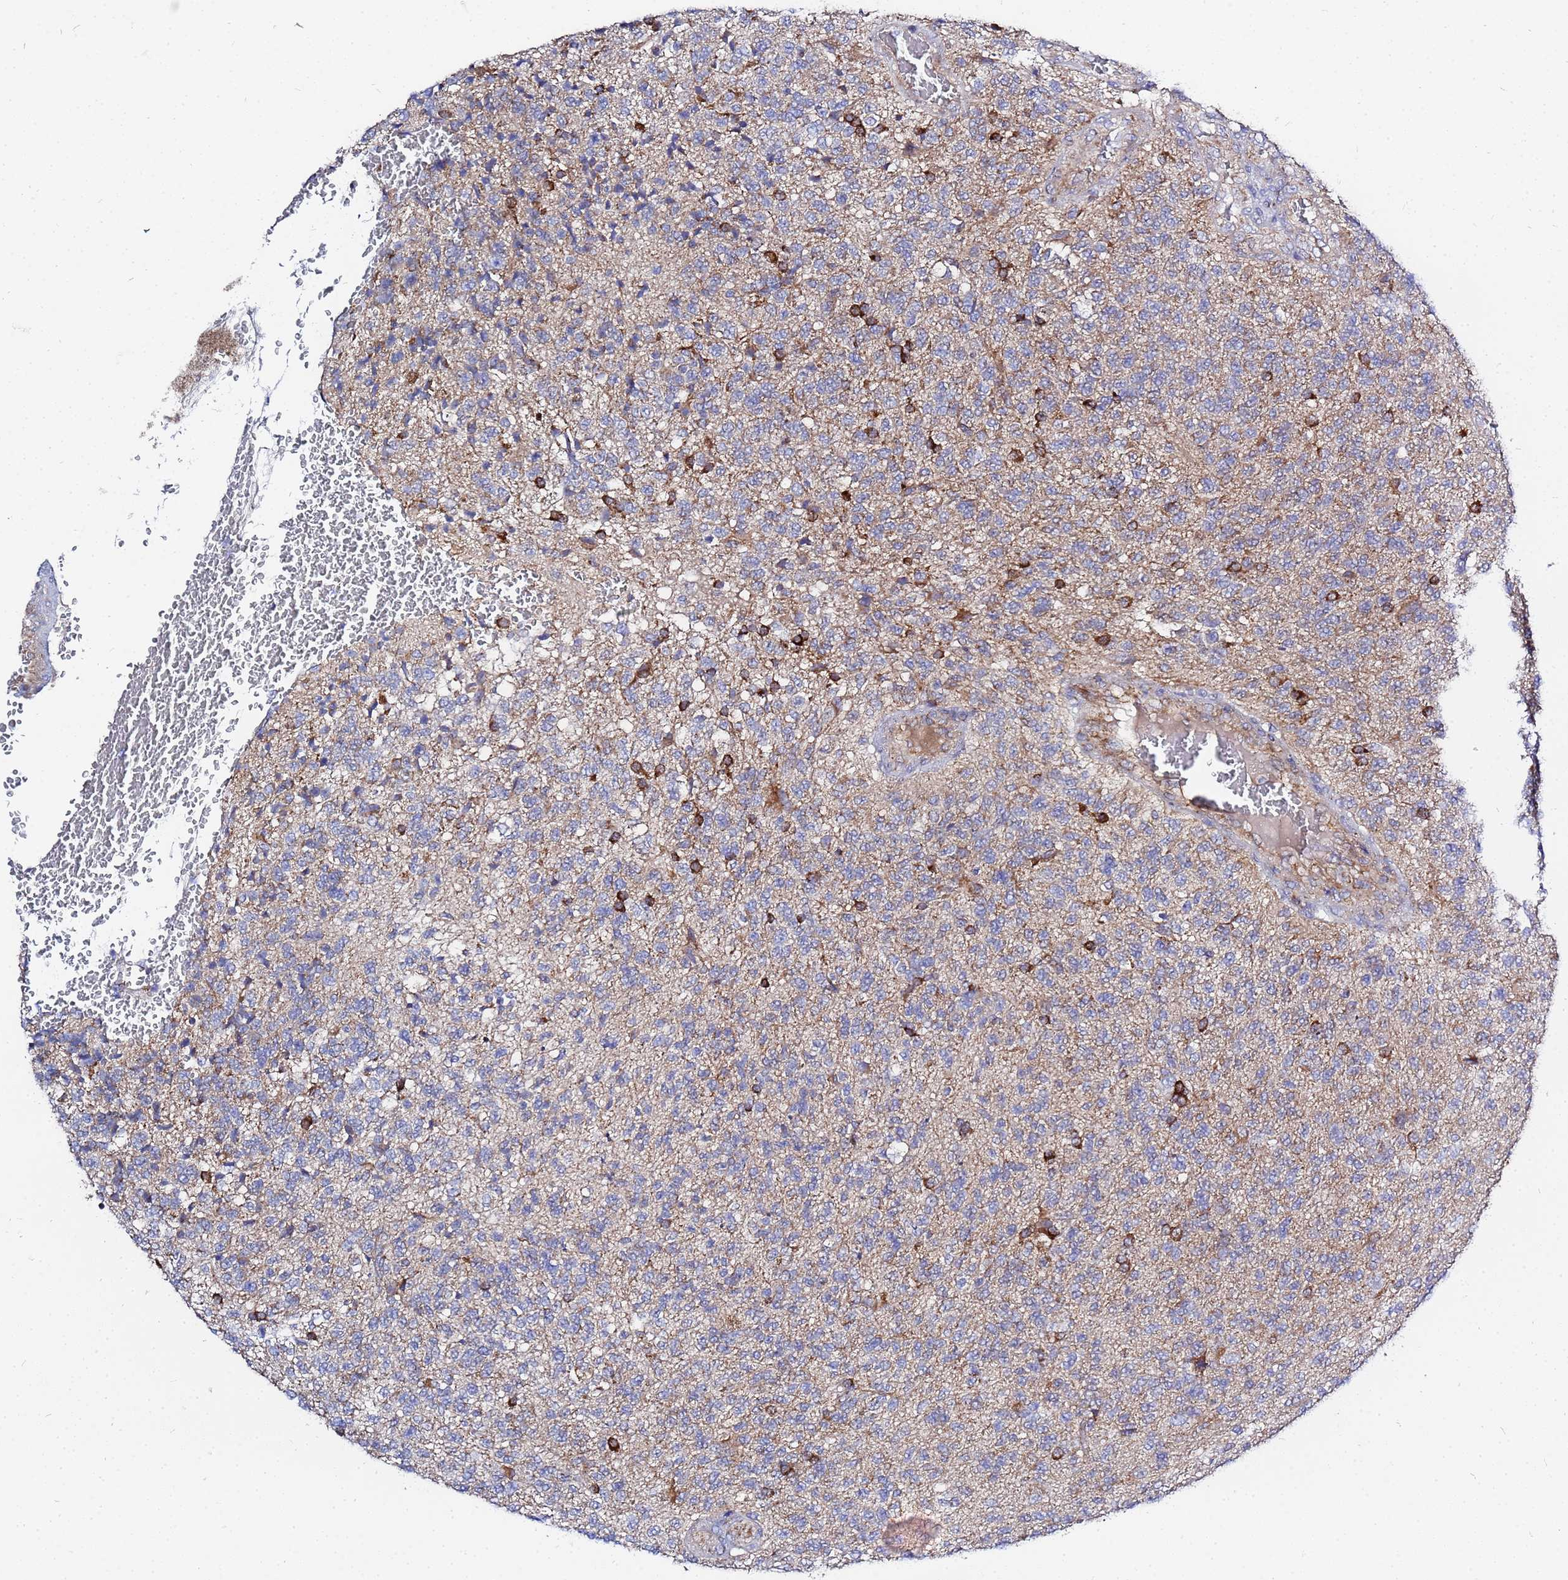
{"staining": {"intensity": "strong", "quantity": "<25%", "location": "cytoplasmic/membranous"}, "tissue": "glioma", "cell_type": "Tumor cells", "image_type": "cancer", "snomed": [{"axis": "morphology", "description": "Glioma, malignant, High grade"}, {"axis": "topography", "description": "Brain"}], "caption": "Malignant glioma (high-grade) stained with immunohistochemistry displays strong cytoplasmic/membranous expression in about <25% of tumor cells.", "gene": "FAHD2A", "patient": {"sex": "male", "age": 56}}